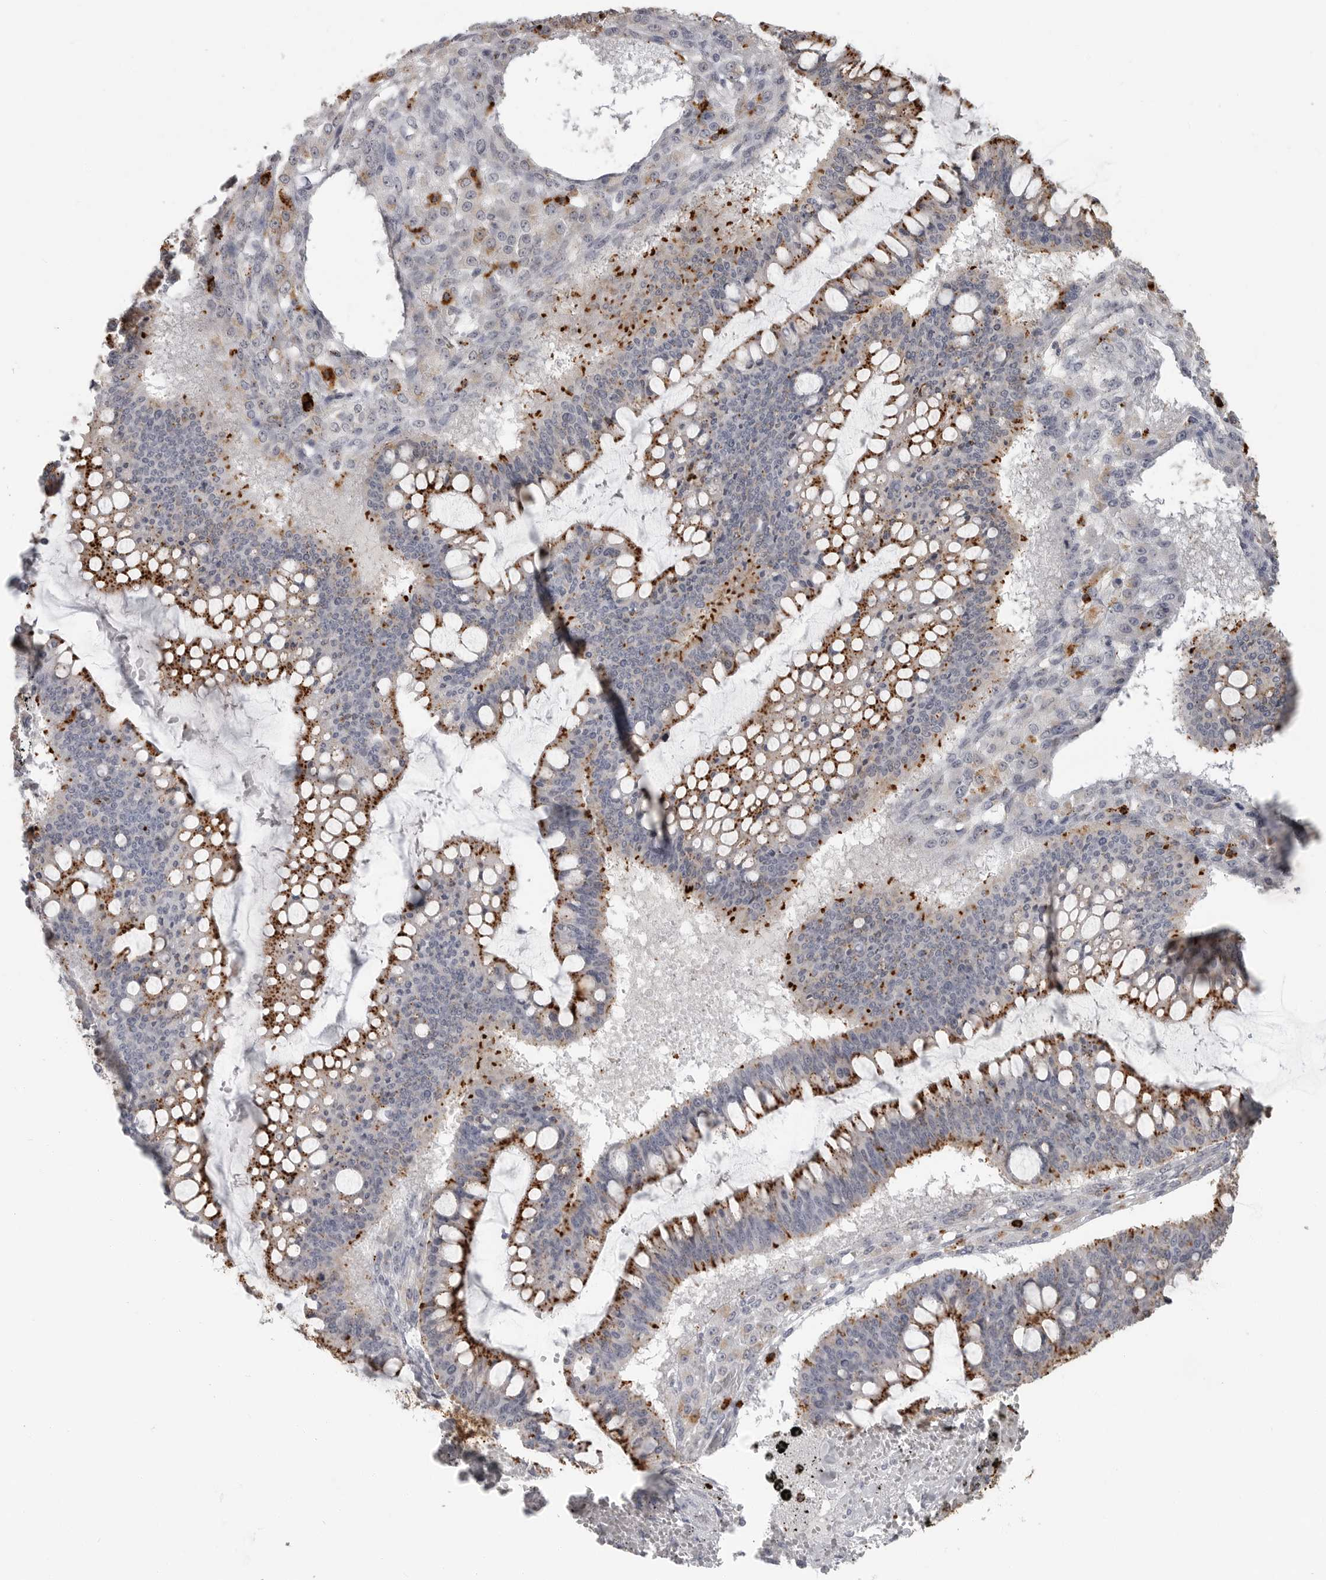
{"staining": {"intensity": "strong", "quantity": "25%-75%", "location": "cytoplasmic/membranous"}, "tissue": "ovarian cancer", "cell_type": "Tumor cells", "image_type": "cancer", "snomed": [{"axis": "morphology", "description": "Cystadenocarcinoma, mucinous, NOS"}, {"axis": "topography", "description": "Ovary"}], "caption": "High-magnification brightfield microscopy of ovarian cancer (mucinous cystadenocarcinoma) stained with DAB (brown) and counterstained with hematoxylin (blue). tumor cells exhibit strong cytoplasmic/membranous positivity is identified in approximately25%-75% of cells.", "gene": "IFI30", "patient": {"sex": "female", "age": 73}}